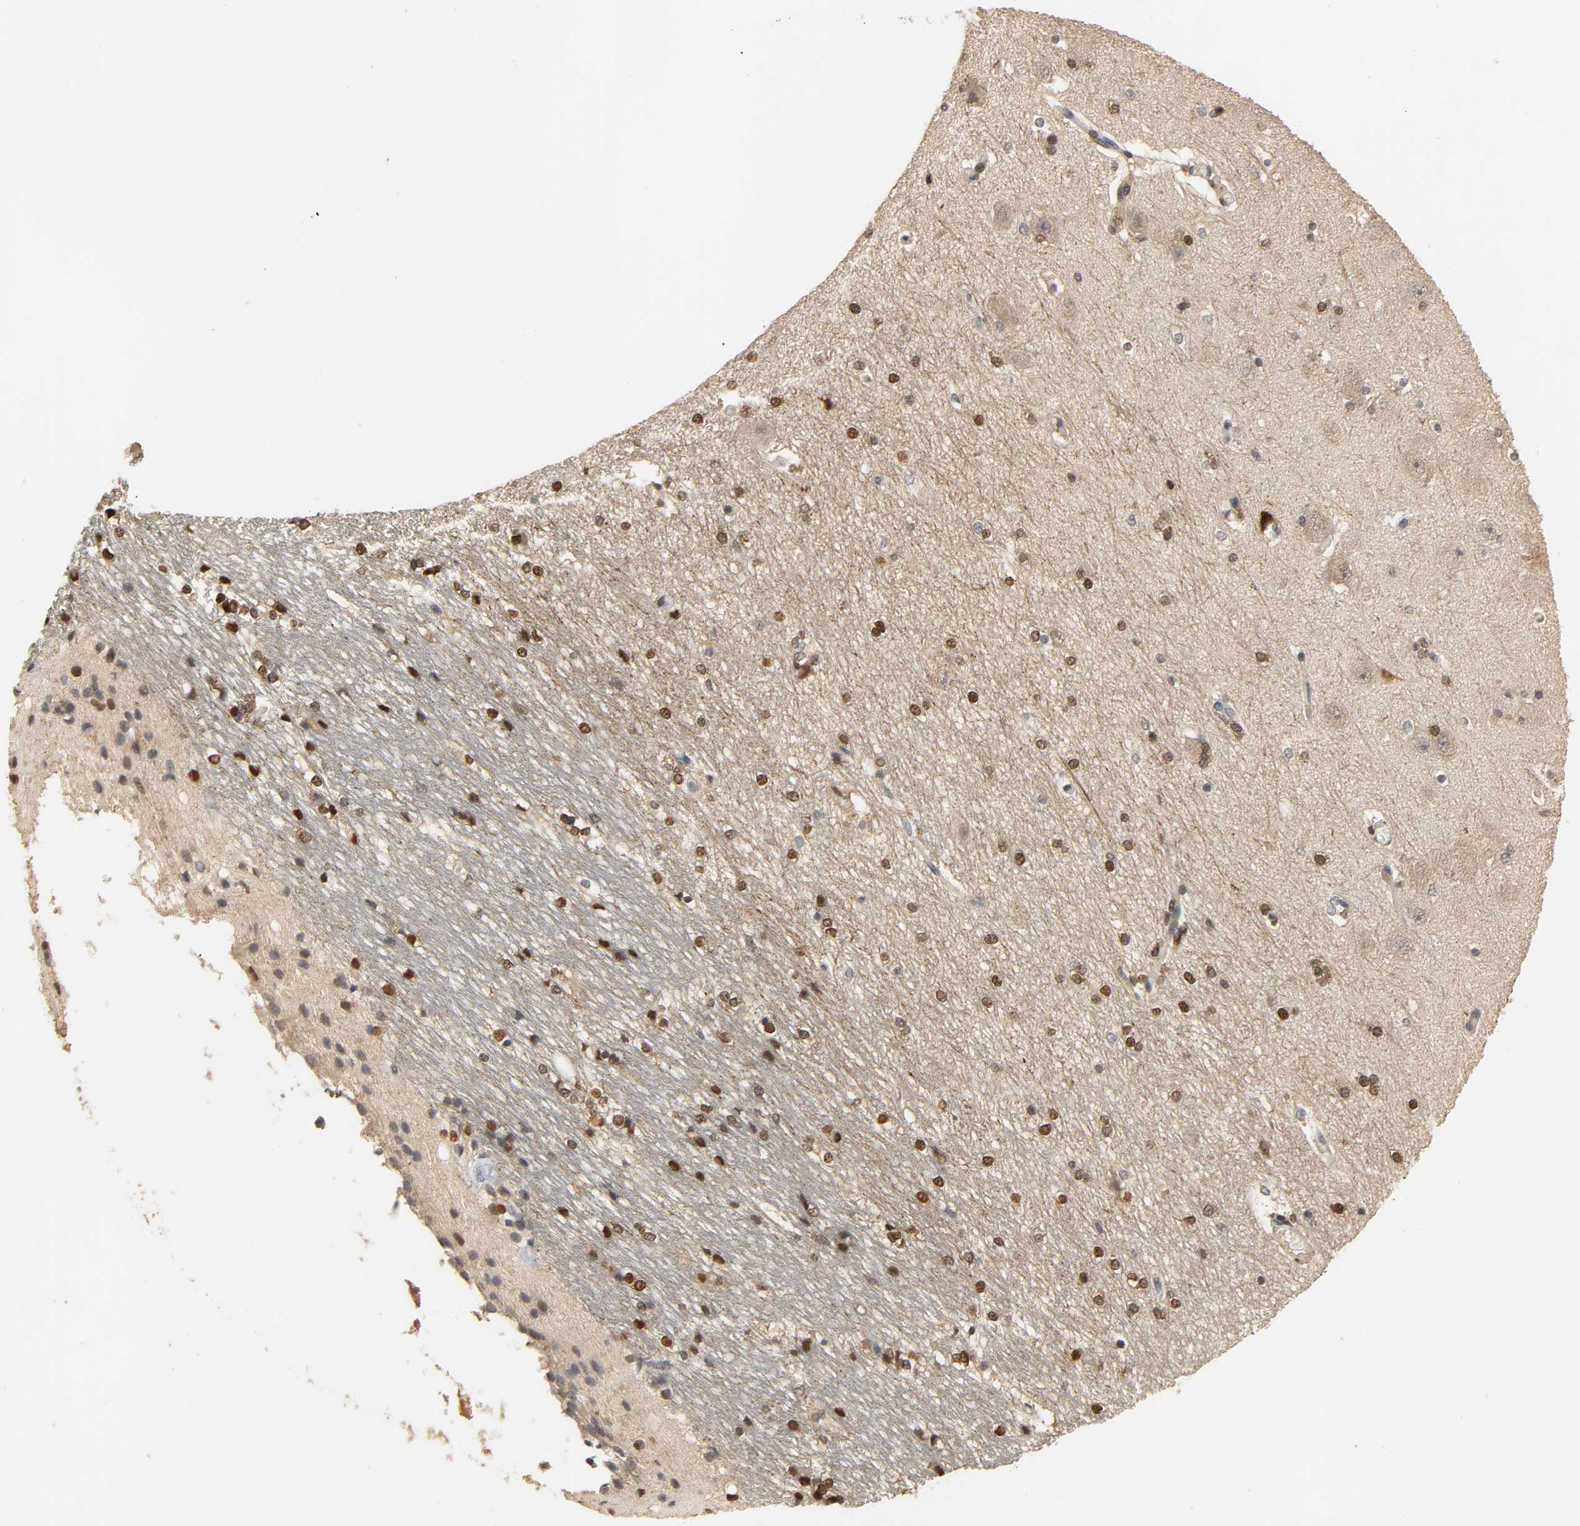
{"staining": {"intensity": "negative", "quantity": "none", "location": "none"}, "tissue": "hippocampus", "cell_type": "Glial cells", "image_type": "normal", "snomed": [{"axis": "morphology", "description": "Normal tissue, NOS"}, {"axis": "topography", "description": "Hippocampus"}], "caption": "Immunohistochemical staining of unremarkable hippocampus reveals no significant expression in glial cells.", "gene": "ZFPM2", "patient": {"sex": "female", "age": 19}}